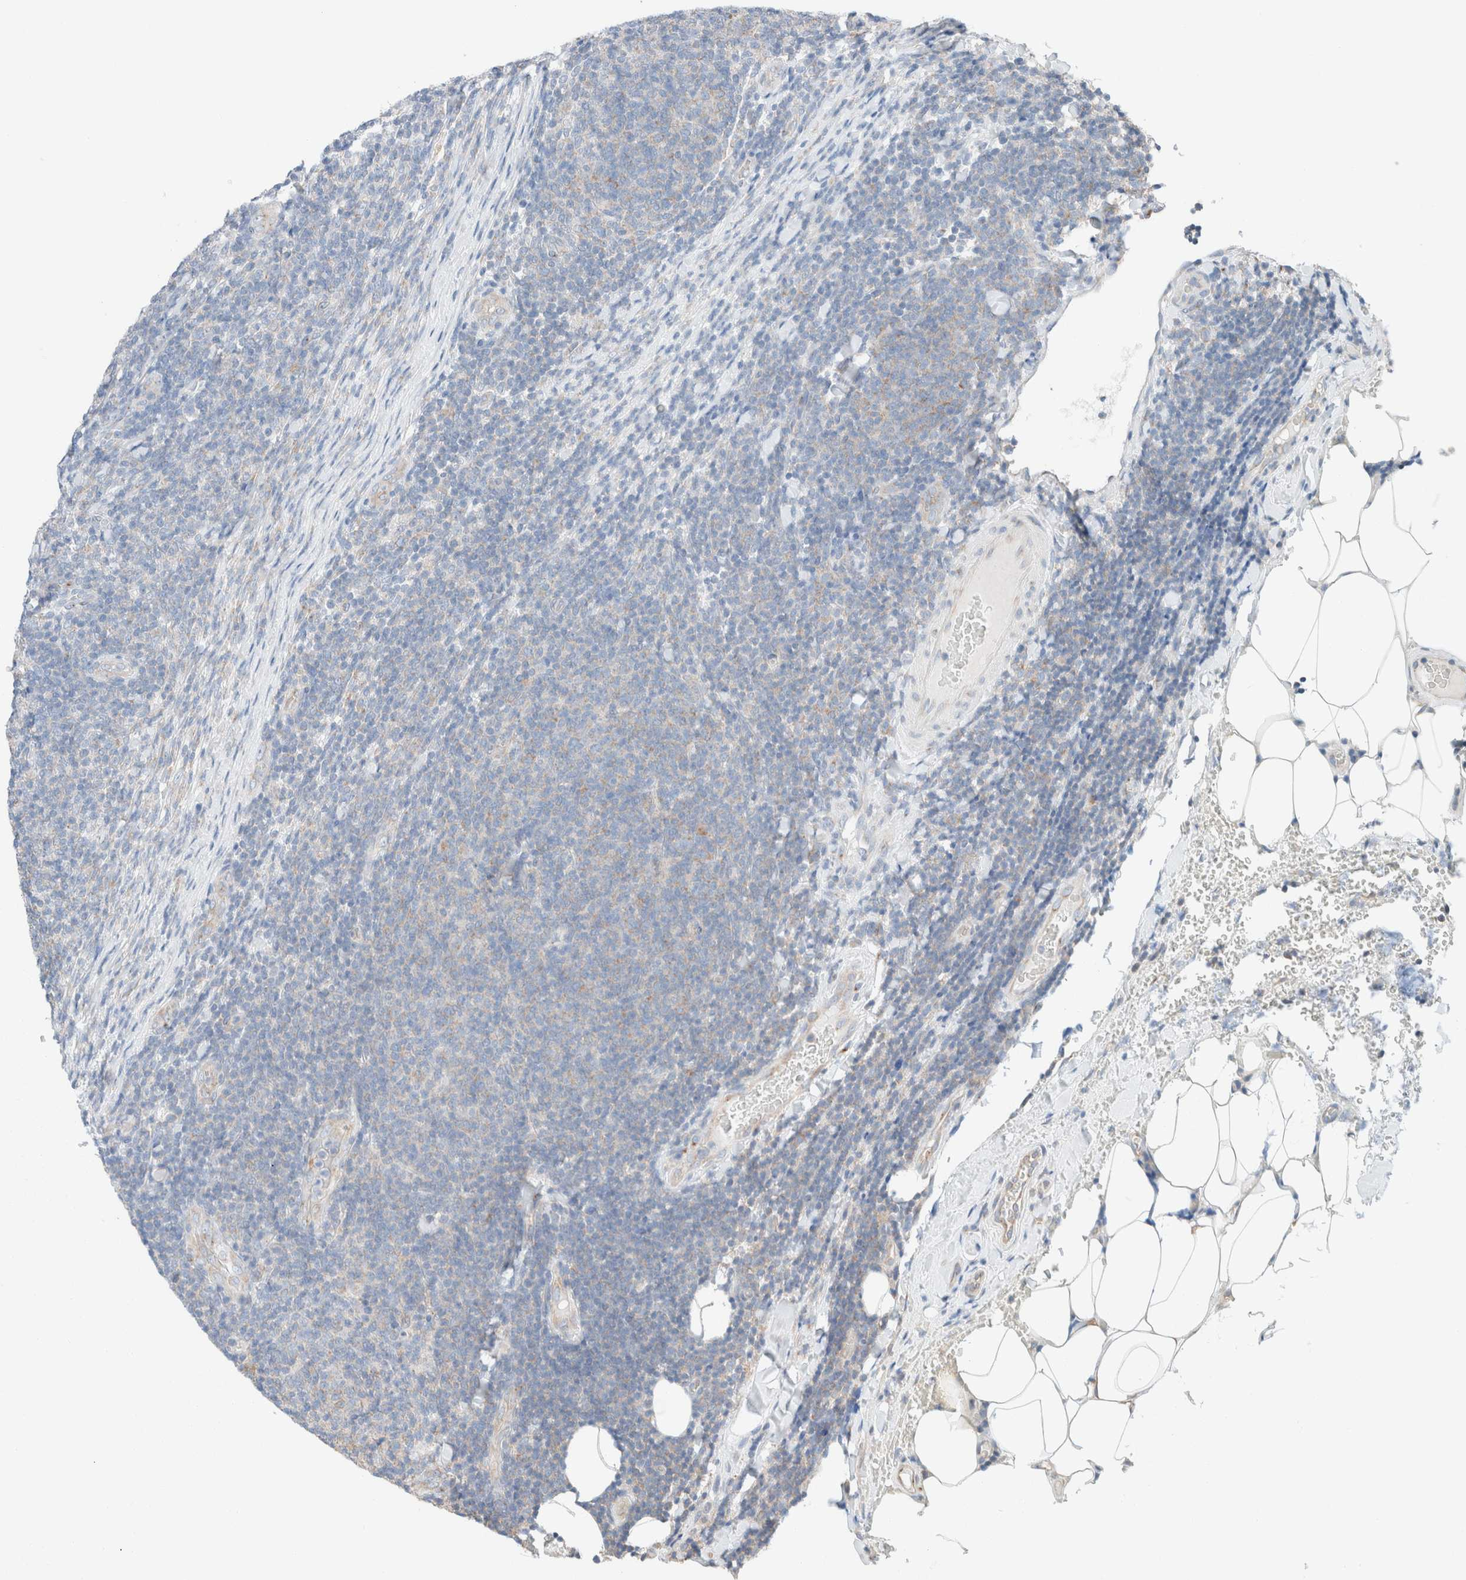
{"staining": {"intensity": "weak", "quantity": "<25%", "location": "cytoplasmic/membranous"}, "tissue": "lymphoma", "cell_type": "Tumor cells", "image_type": "cancer", "snomed": [{"axis": "morphology", "description": "Malignant lymphoma, non-Hodgkin's type, Low grade"}, {"axis": "topography", "description": "Lymph node"}], "caption": "This is a photomicrograph of immunohistochemistry (IHC) staining of malignant lymphoma, non-Hodgkin's type (low-grade), which shows no staining in tumor cells. (IHC, brightfield microscopy, high magnification).", "gene": "CASC3", "patient": {"sex": "male", "age": 66}}